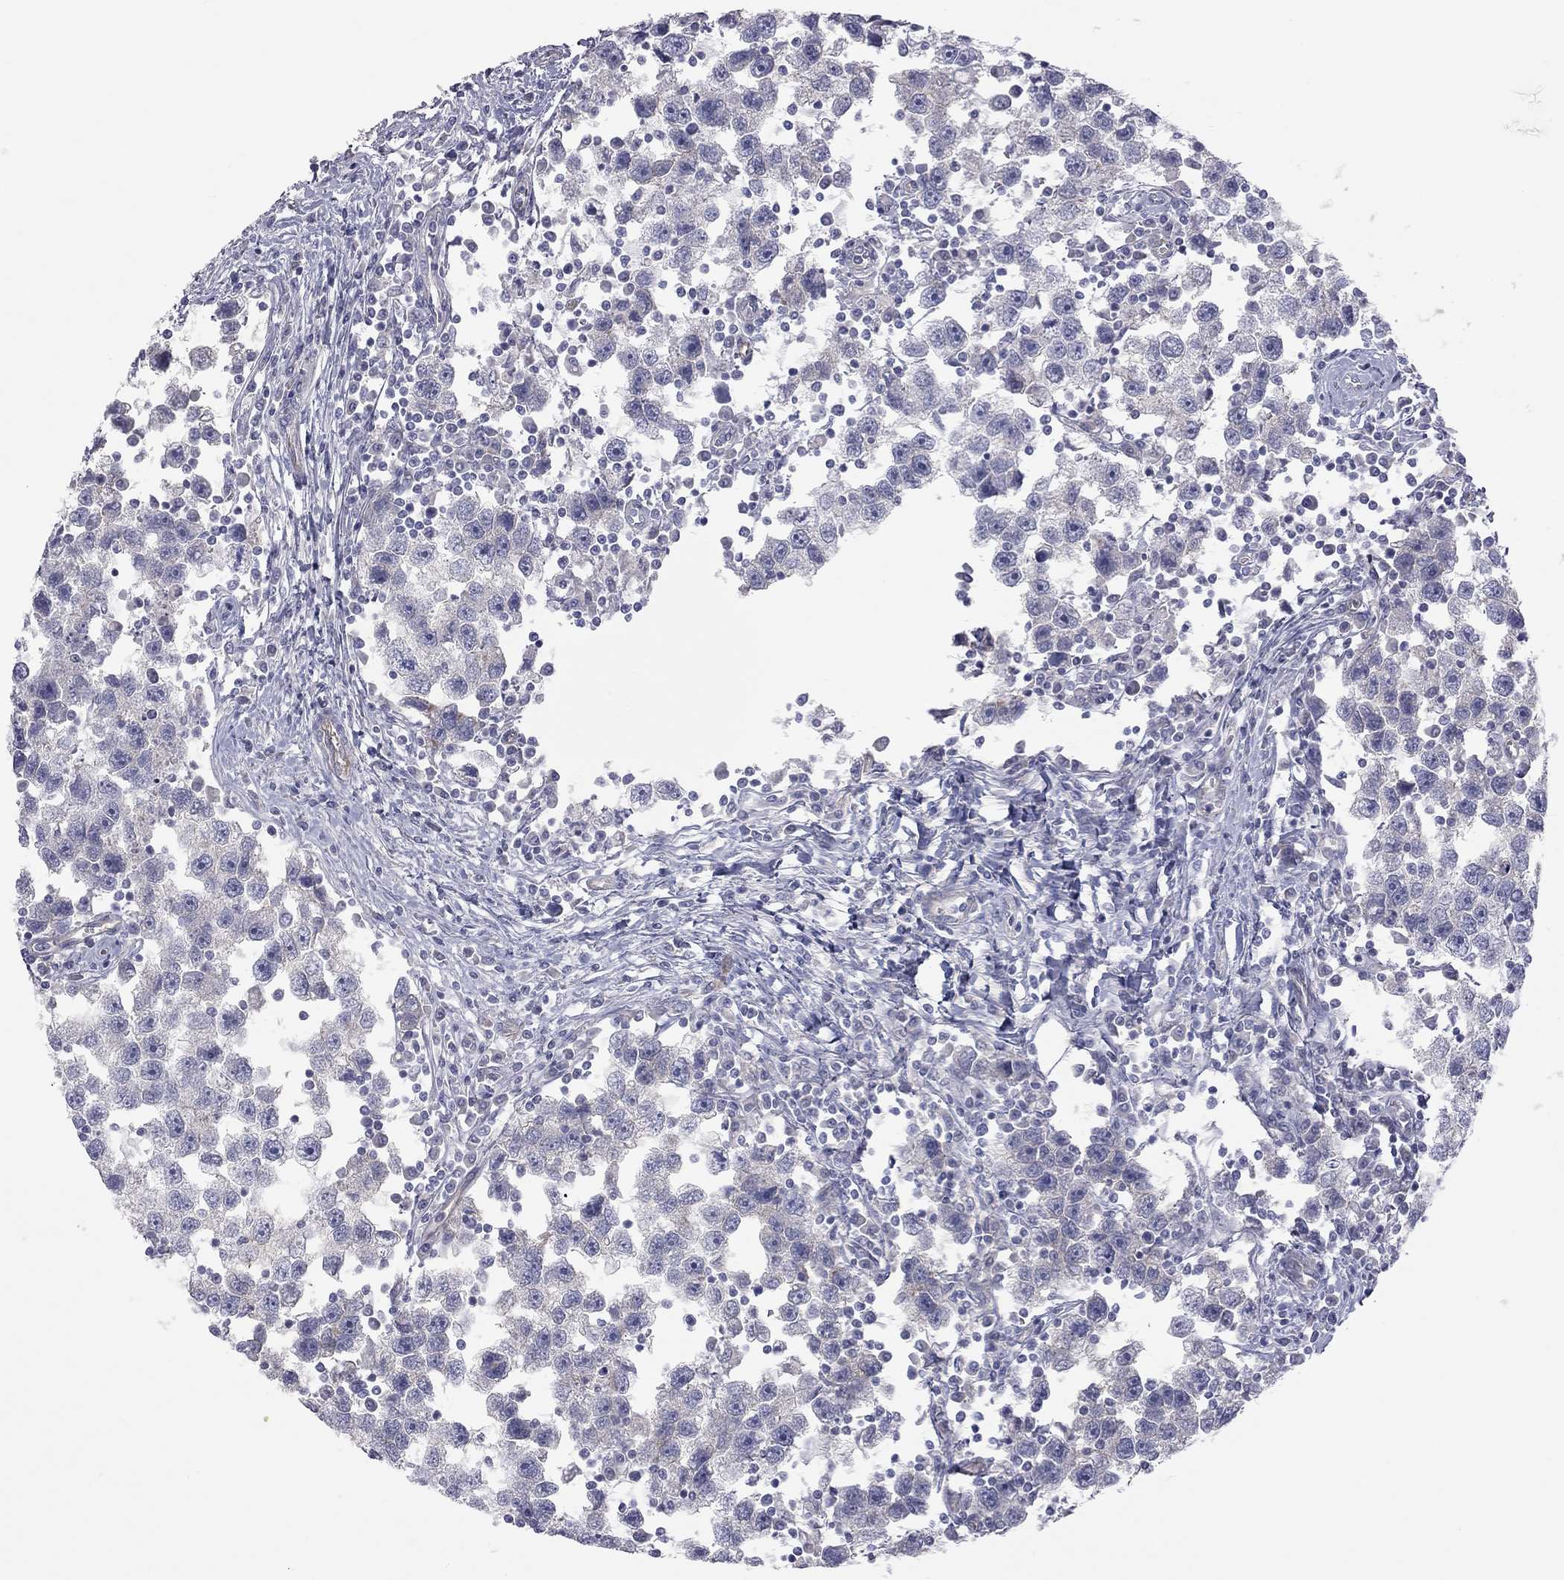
{"staining": {"intensity": "negative", "quantity": "none", "location": "none"}, "tissue": "testis cancer", "cell_type": "Tumor cells", "image_type": "cancer", "snomed": [{"axis": "morphology", "description": "Seminoma, NOS"}, {"axis": "topography", "description": "Testis"}], "caption": "The photomicrograph exhibits no significant positivity in tumor cells of testis cancer. (DAB (3,3'-diaminobenzidine) immunohistochemistry (IHC), high magnification).", "gene": "GPRC5B", "patient": {"sex": "male", "age": 30}}